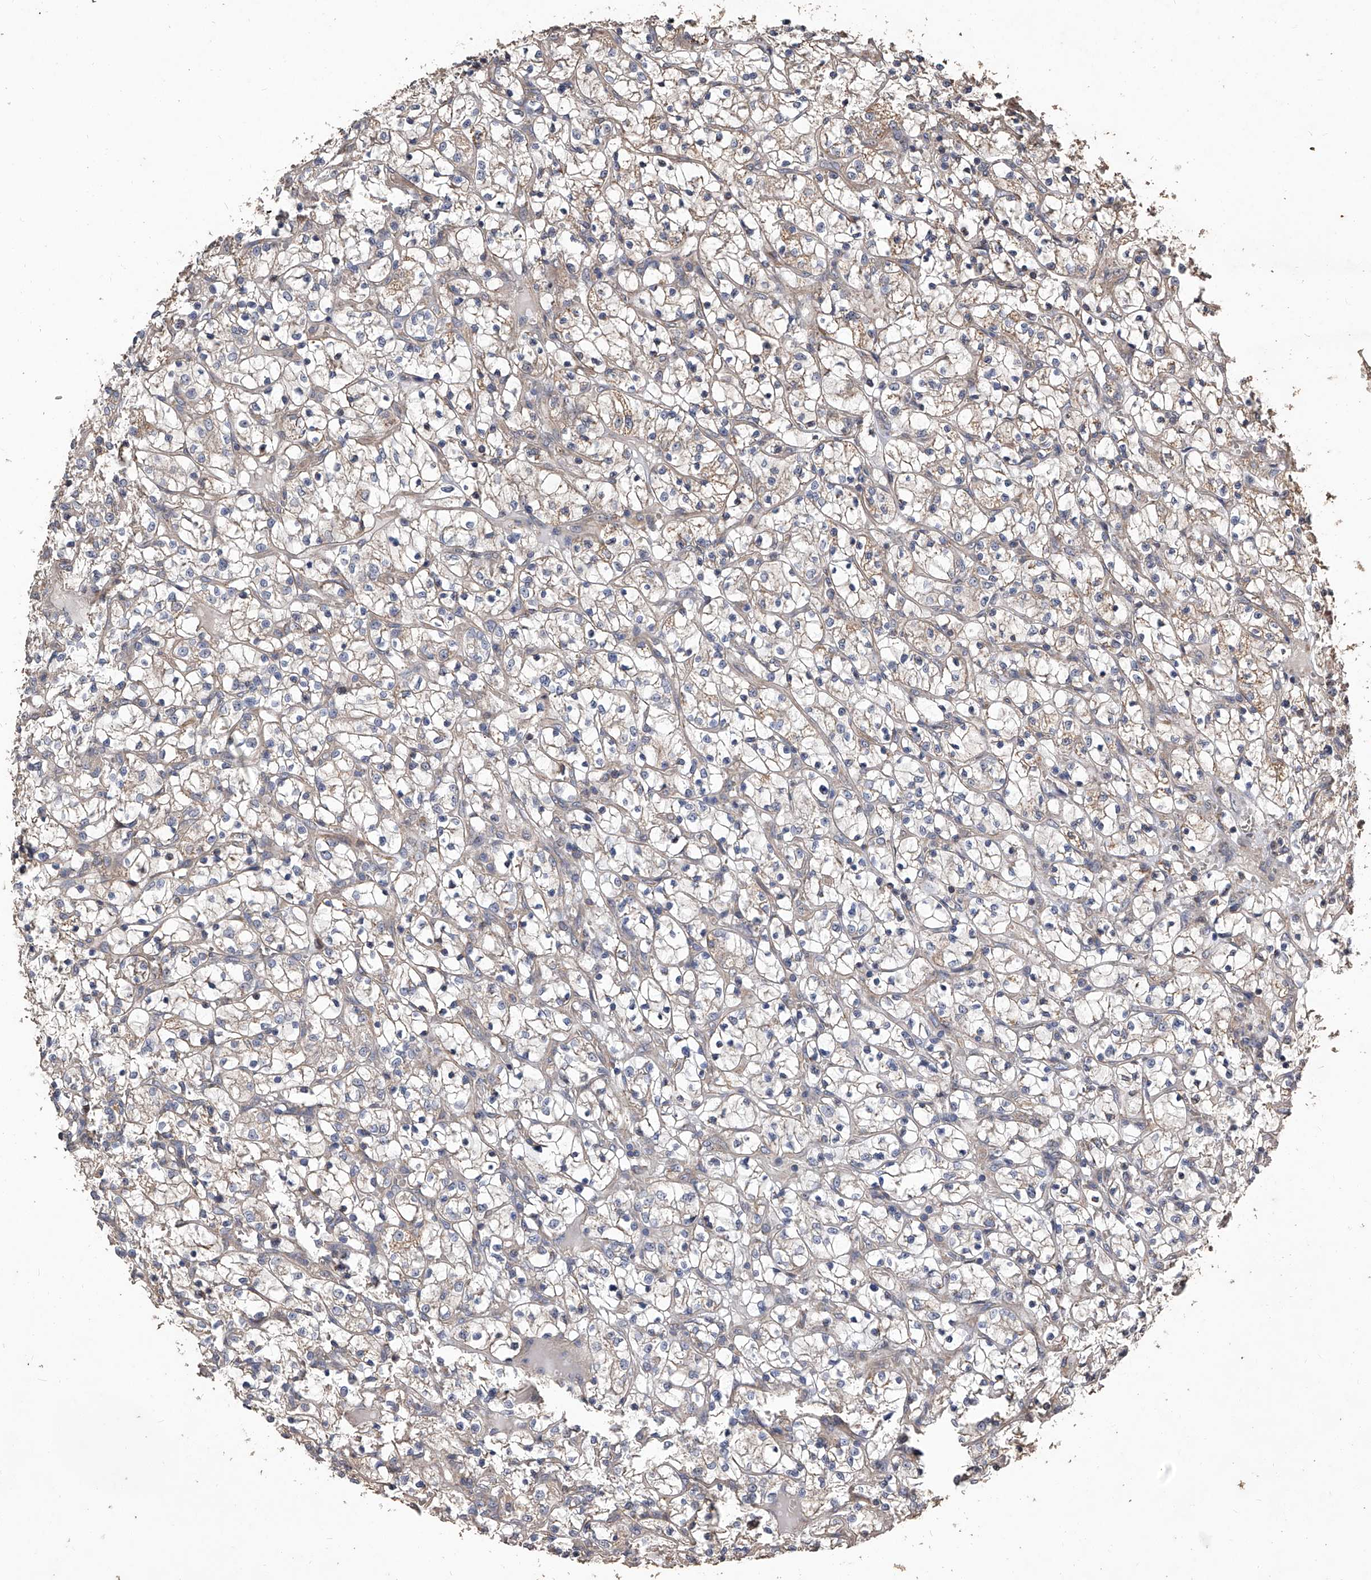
{"staining": {"intensity": "weak", "quantity": "<25%", "location": "cytoplasmic/membranous"}, "tissue": "renal cancer", "cell_type": "Tumor cells", "image_type": "cancer", "snomed": [{"axis": "morphology", "description": "Adenocarcinoma, NOS"}, {"axis": "topography", "description": "Kidney"}], "caption": "Tumor cells show no significant protein positivity in renal adenocarcinoma.", "gene": "LTV1", "patient": {"sex": "female", "age": 69}}